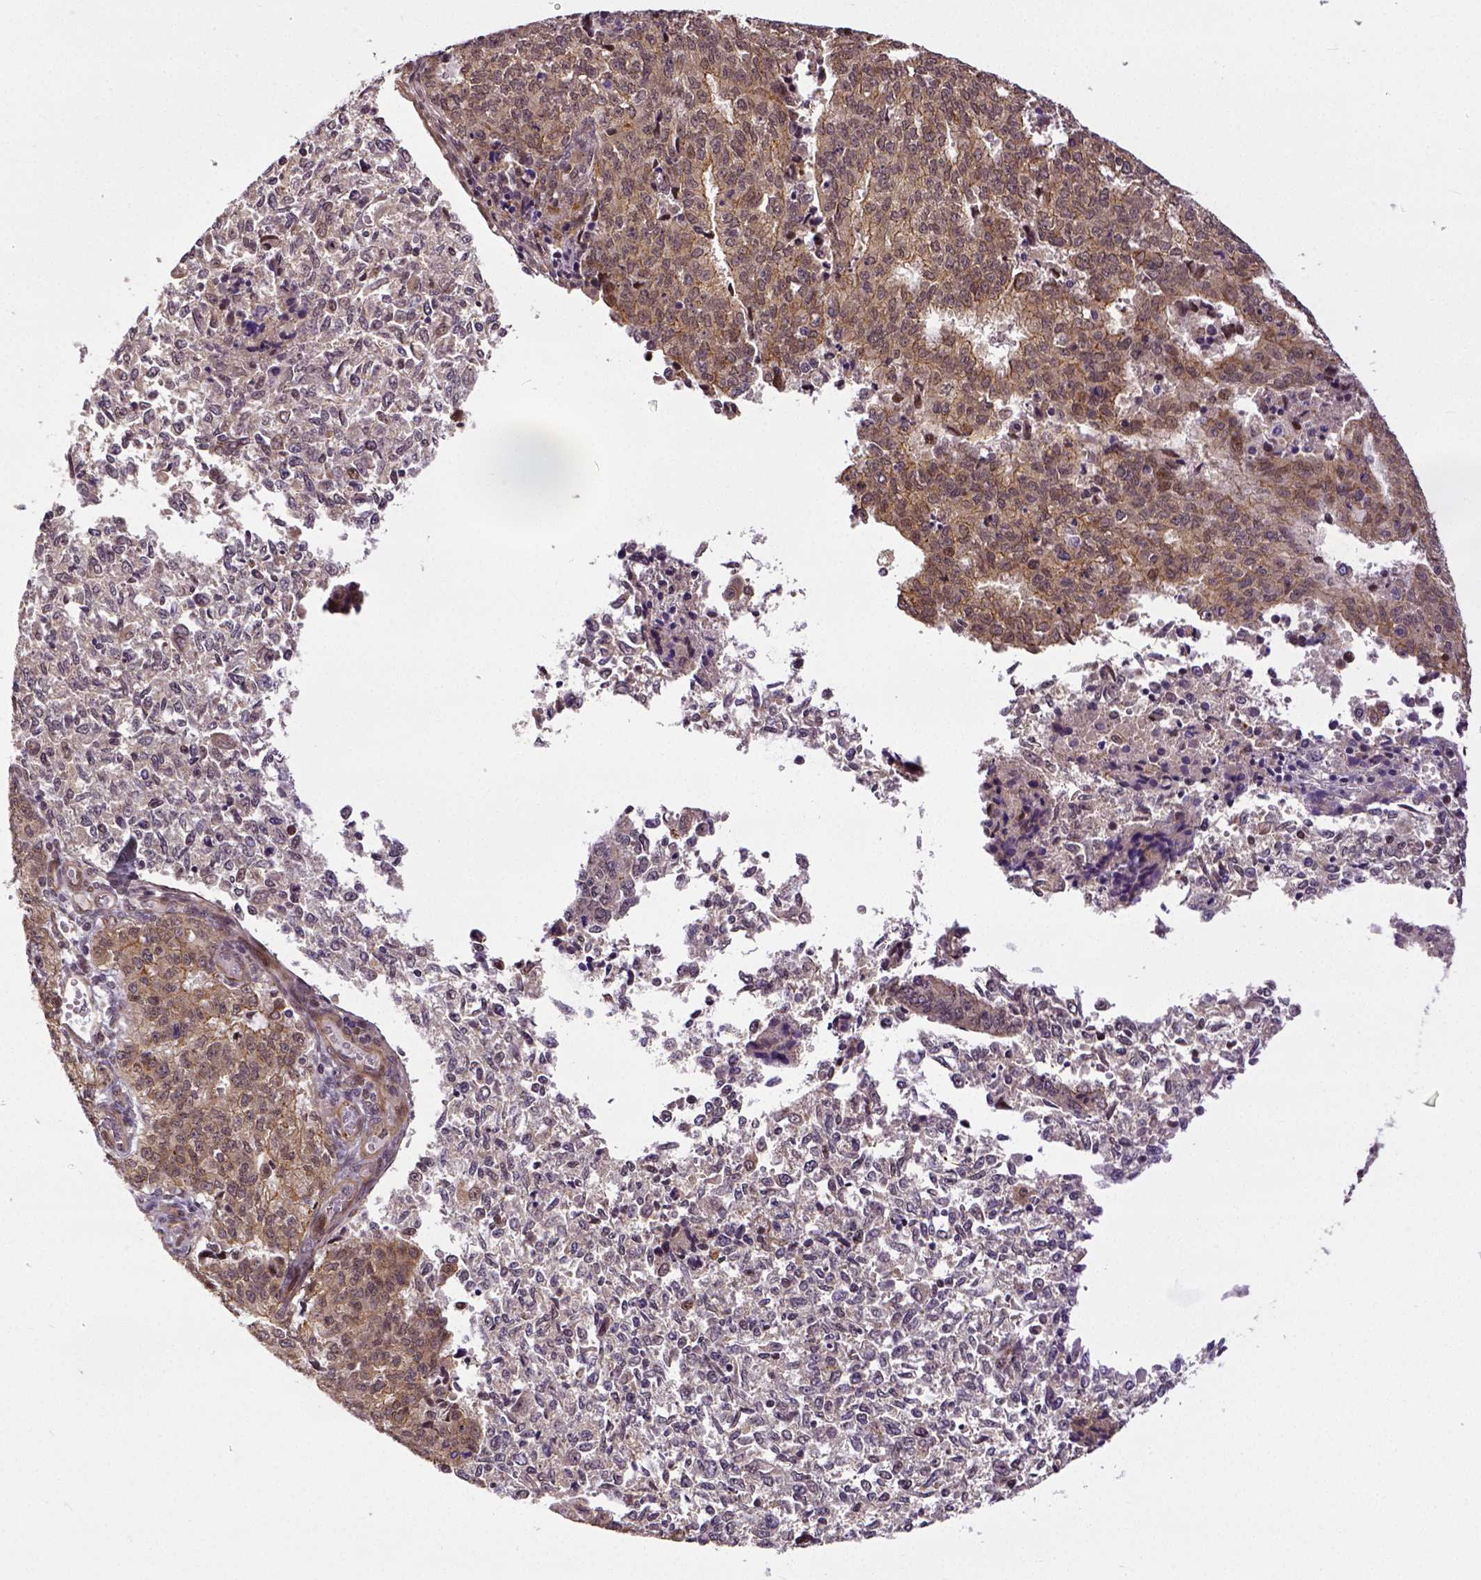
{"staining": {"intensity": "moderate", "quantity": "25%-75%", "location": "cytoplasmic/membranous"}, "tissue": "endometrial cancer", "cell_type": "Tumor cells", "image_type": "cancer", "snomed": [{"axis": "morphology", "description": "Adenocarcinoma, NOS"}, {"axis": "topography", "description": "Endometrium"}], "caption": "Immunohistochemical staining of endometrial cancer demonstrates medium levels of moderate cytoplasmic/membranous protein expression in about 25%-75% of tumor cells.", "gene": "DICER1", "patient": {"sex": "female", "age": 50}}